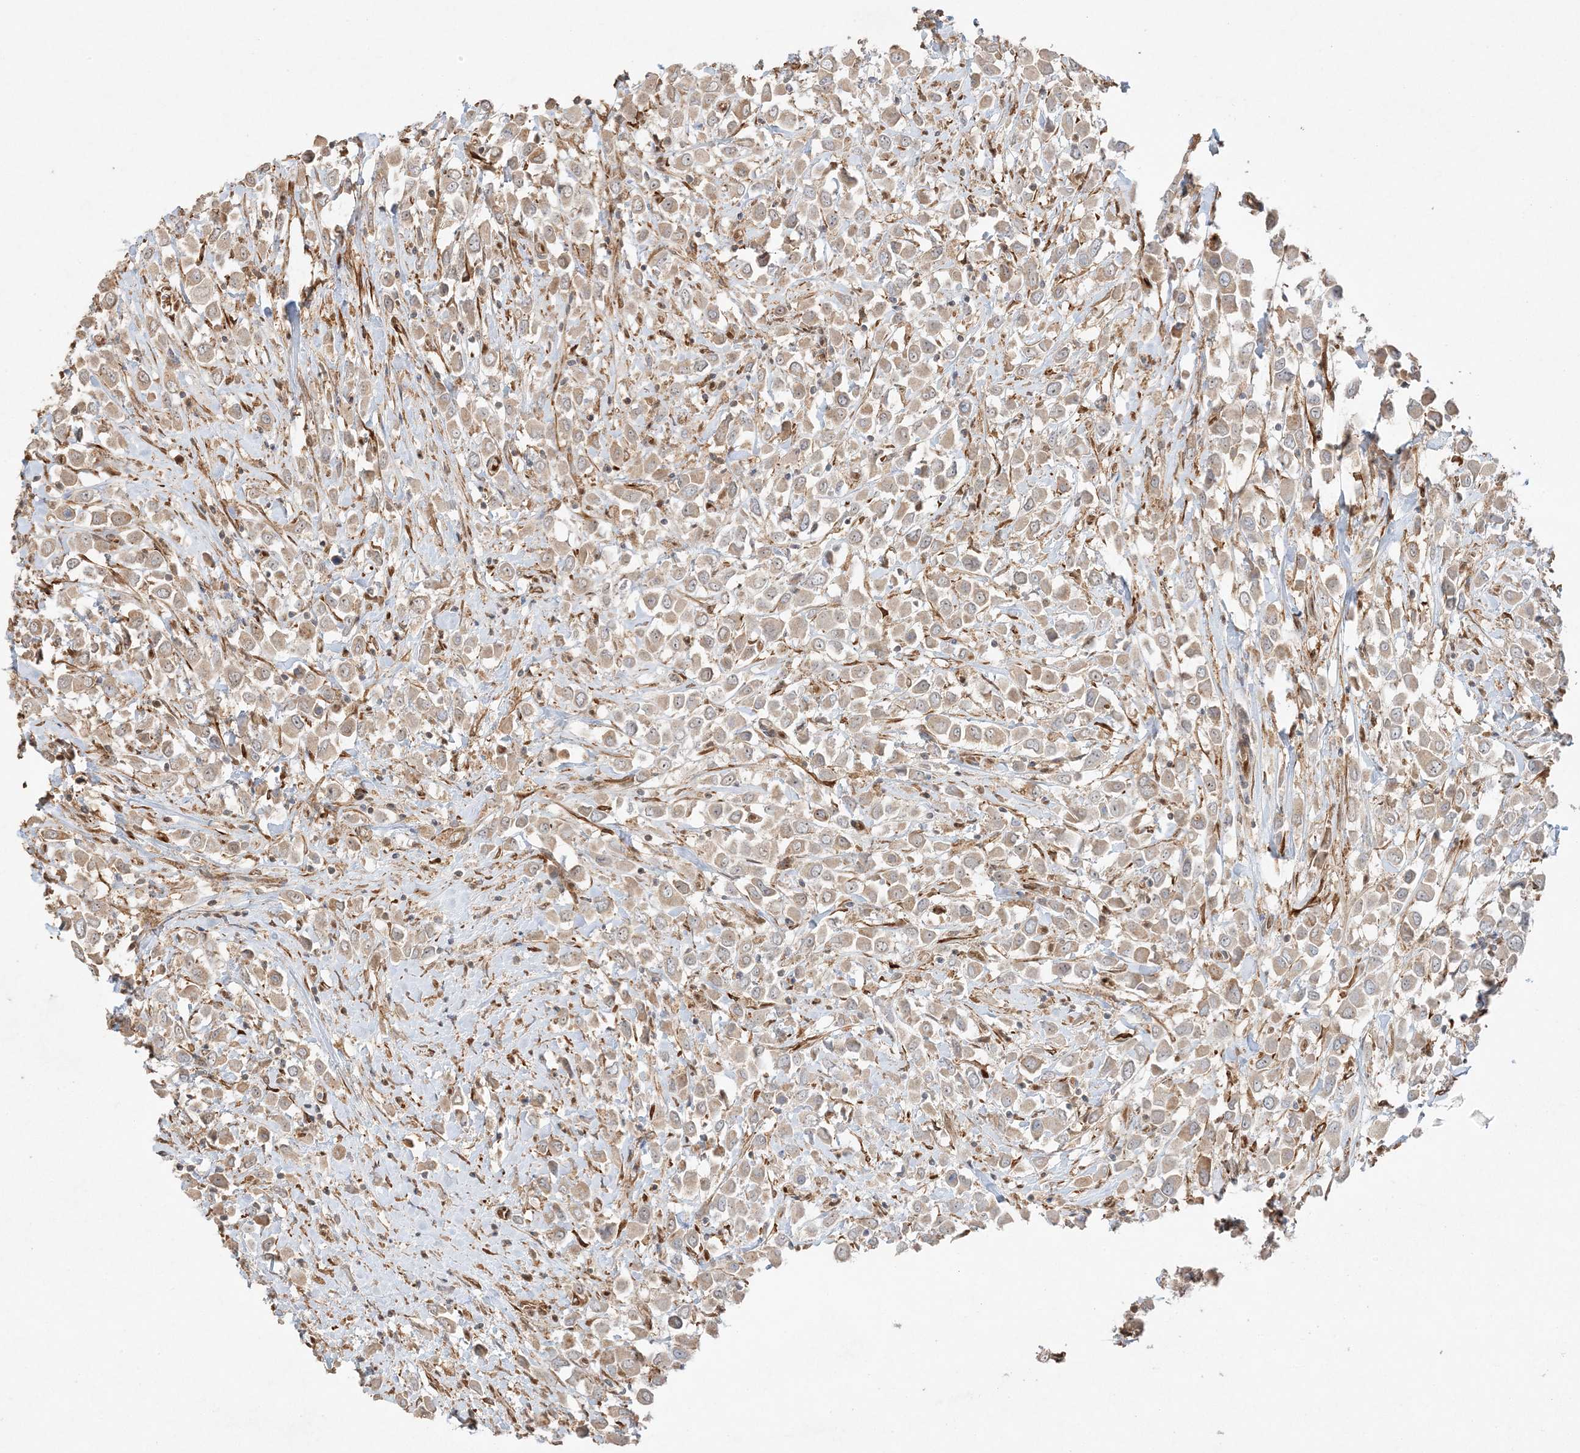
{"staining": {"intensity": "weak", "quantity": "25%-75%", "location": "cytoplasmic/membranous"}, "tissue": "breast cancer", "cell_type": "Tumor cells", "image_type": "cancer", "snomed": [{"axis": "morphology", "description": "Duct carcinoma"}, {"axis": "topography", "description": "Breast"}], "caption": "The micrograph exhibits immunohistochemical staining of breast cancer. There is weak cytoplasmic/membranous staining is seen in about 25%-75% of tumor cells.", "gene": "ZBTB41", "patient": {"sex": "female", "age": 61}}